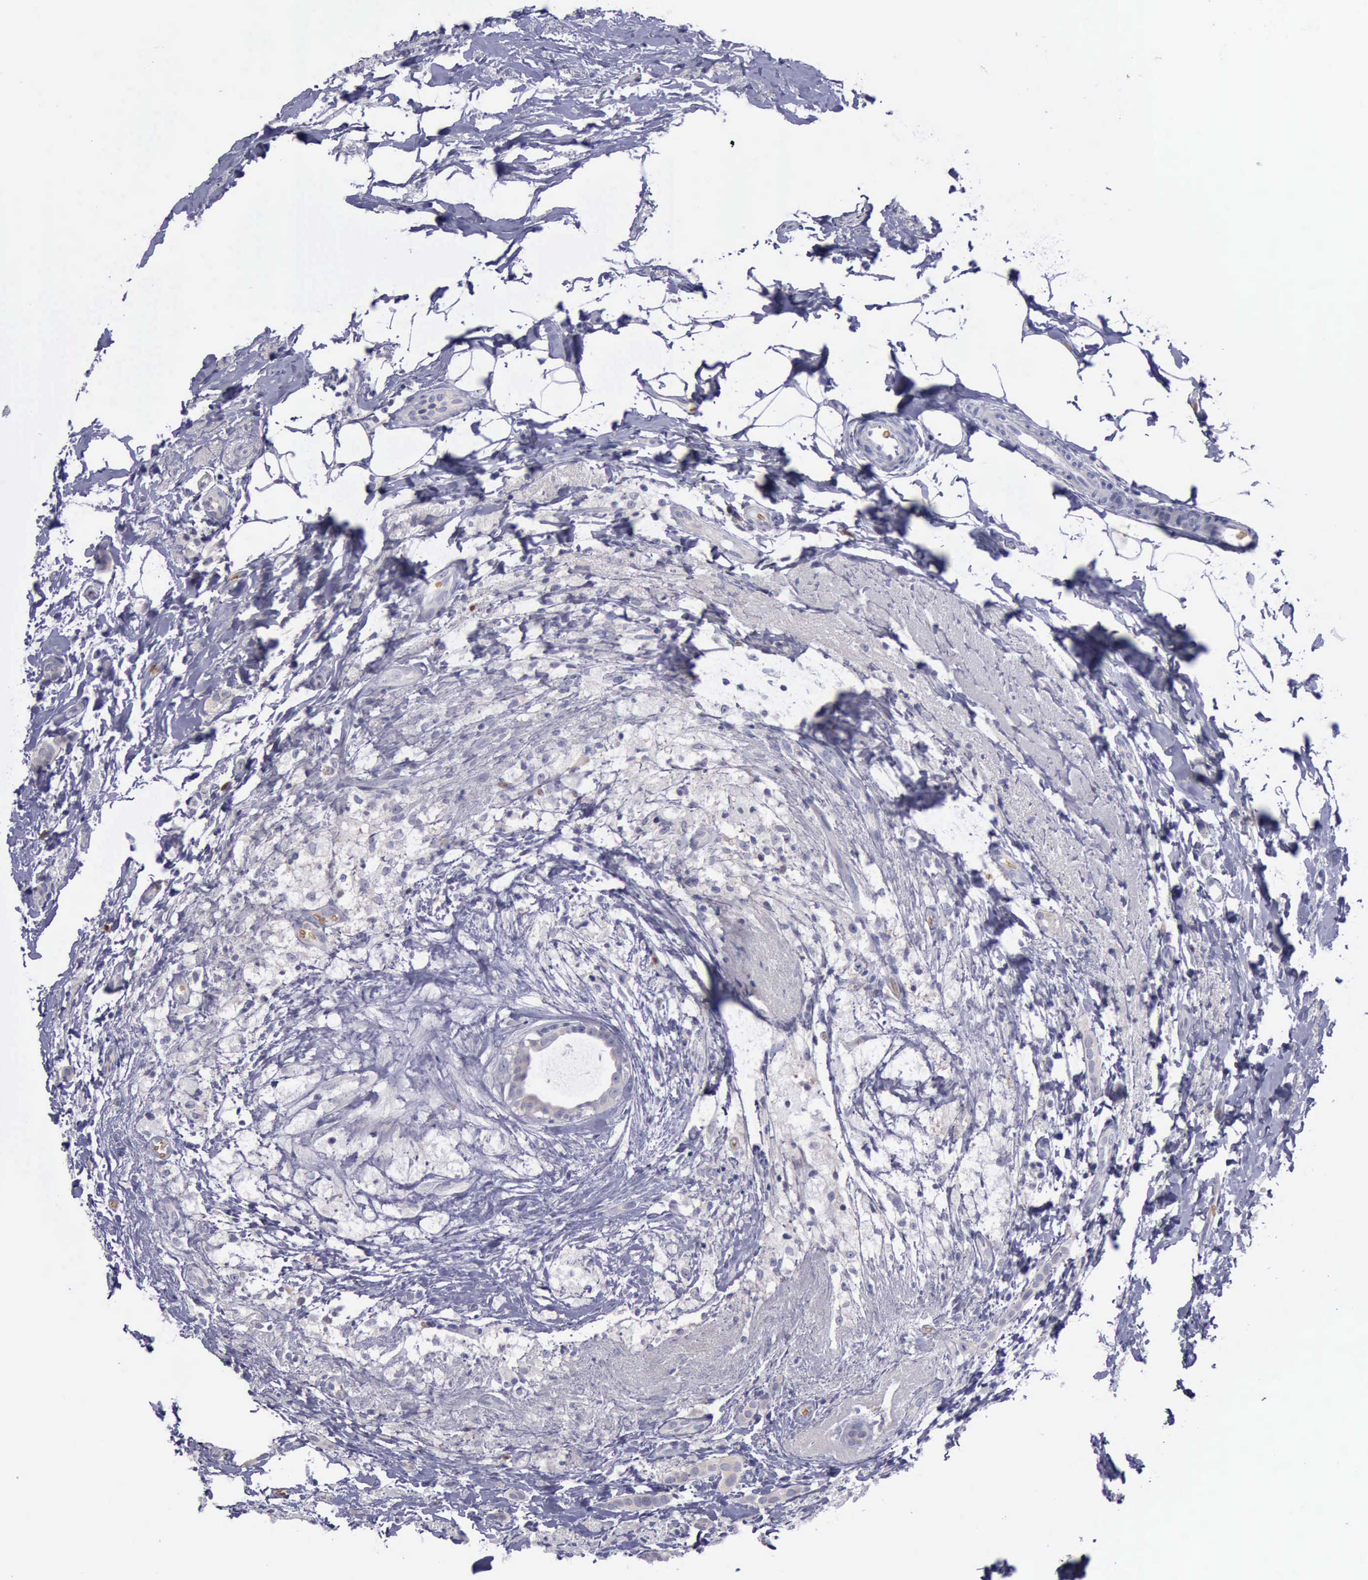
{"staining": {"intensity": "negative", "quantity": "none", "location": "none"}, "tissue": "breast cancer", "cell_type": "Tumor cells", "image_type": "cancer", "snomed": [{"axis": "morphology", "description": "Duct carcinoma"}, {"axis": "topography", "description": "Breast"}], "caption": "This is an IHC histopathology image of breast invasive ductal carcinoma. There is no staining in tumor cells.", "gene": "CEP128", "patient": {"sex": "female", "age": 54}}